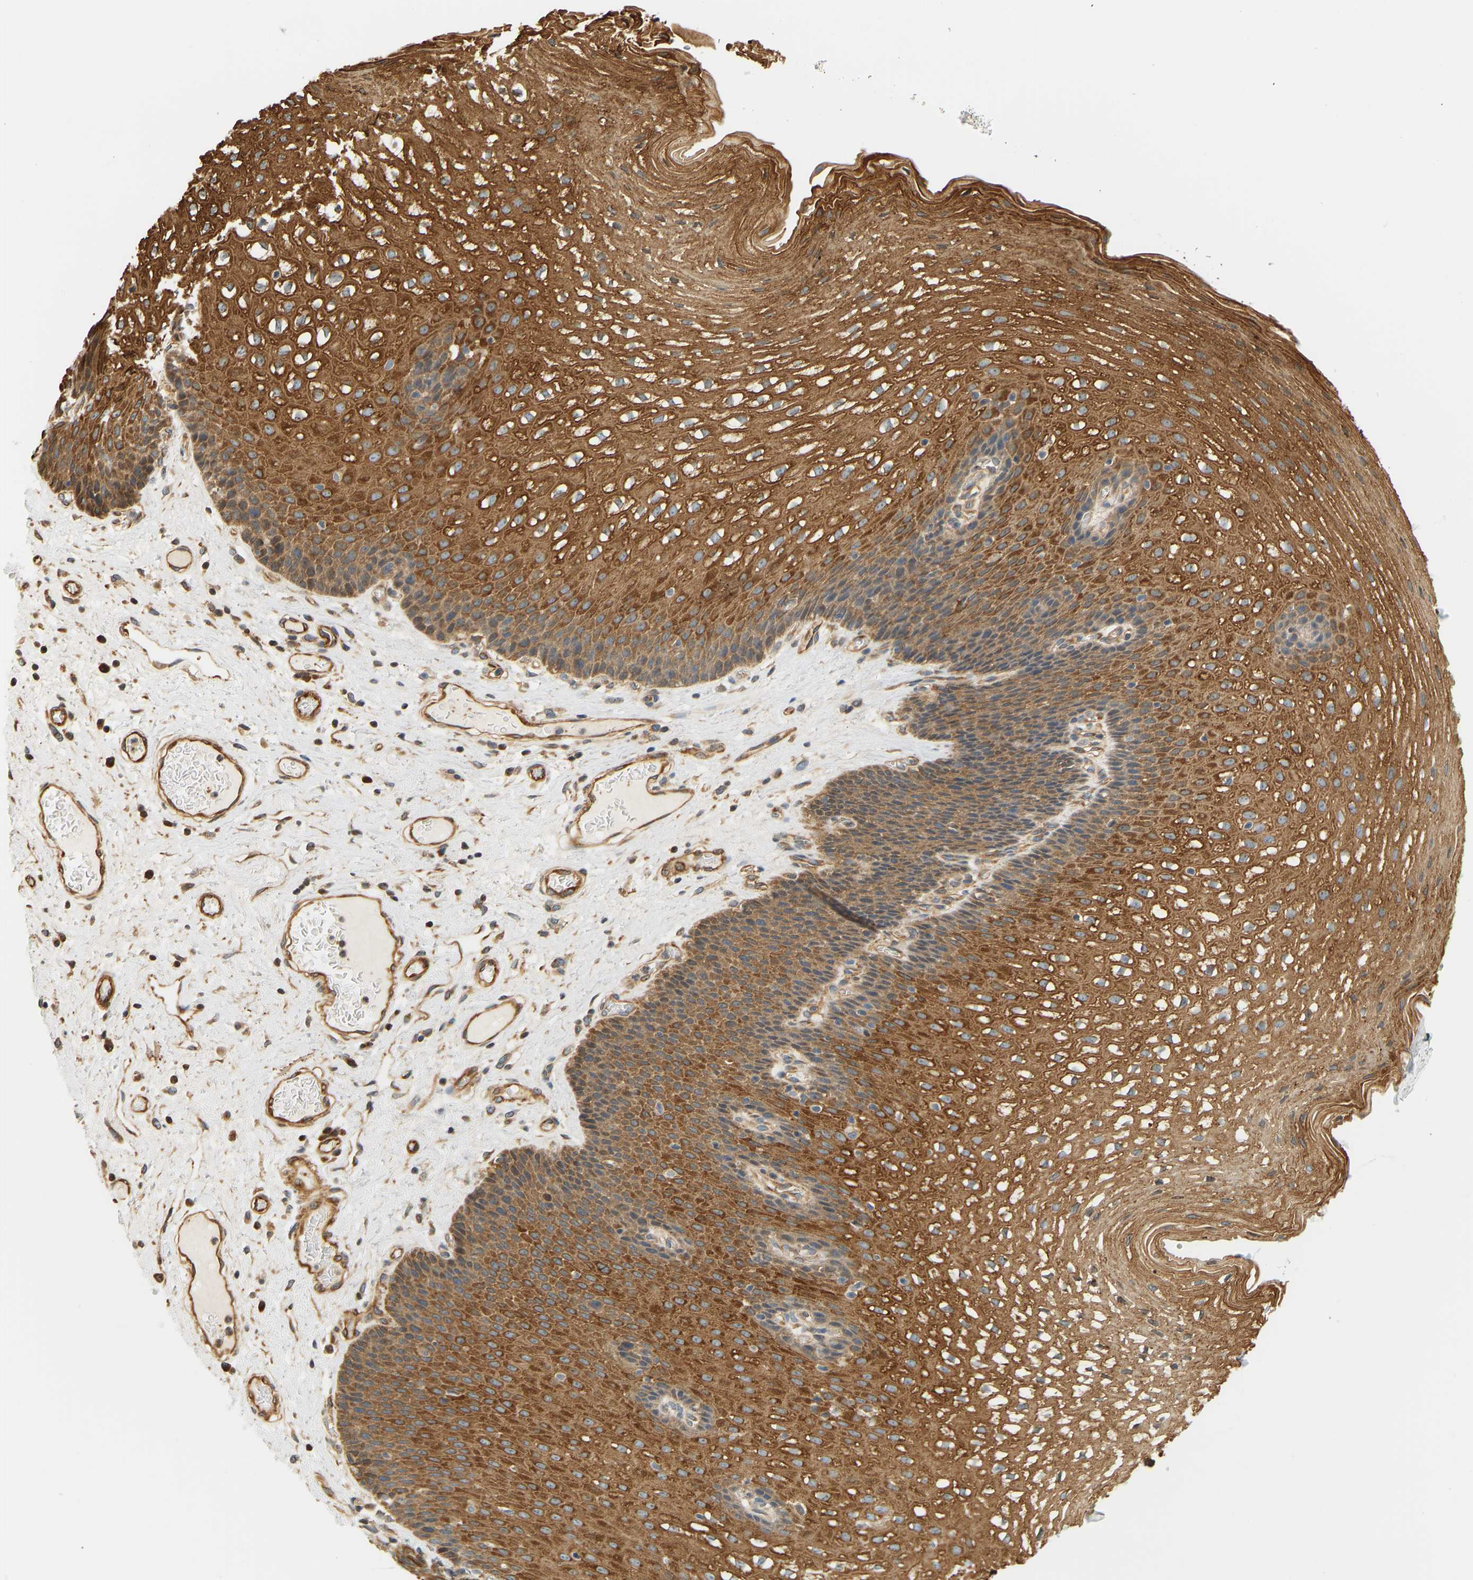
{"staining": {"intensity": "strong", "quantity": ">75%", "location": "cytoplasmic/membranous"}, "tissue": "esophagus", "cell_type": "Squamous epithelial cells", "image_type": "normal", "snomed": [{"axis": "morphology", "description": "Normal tissue, NOS"}, {"axis": "topography", "description": "Esophagus"}], "caption": "Squamous epithelial cells display high levels of strong cytoplasmic/membranous expression in about >75% of cells in normal esophagus.", "gene": "CEP57", "patient": {"sex": "male", "age": 48}}